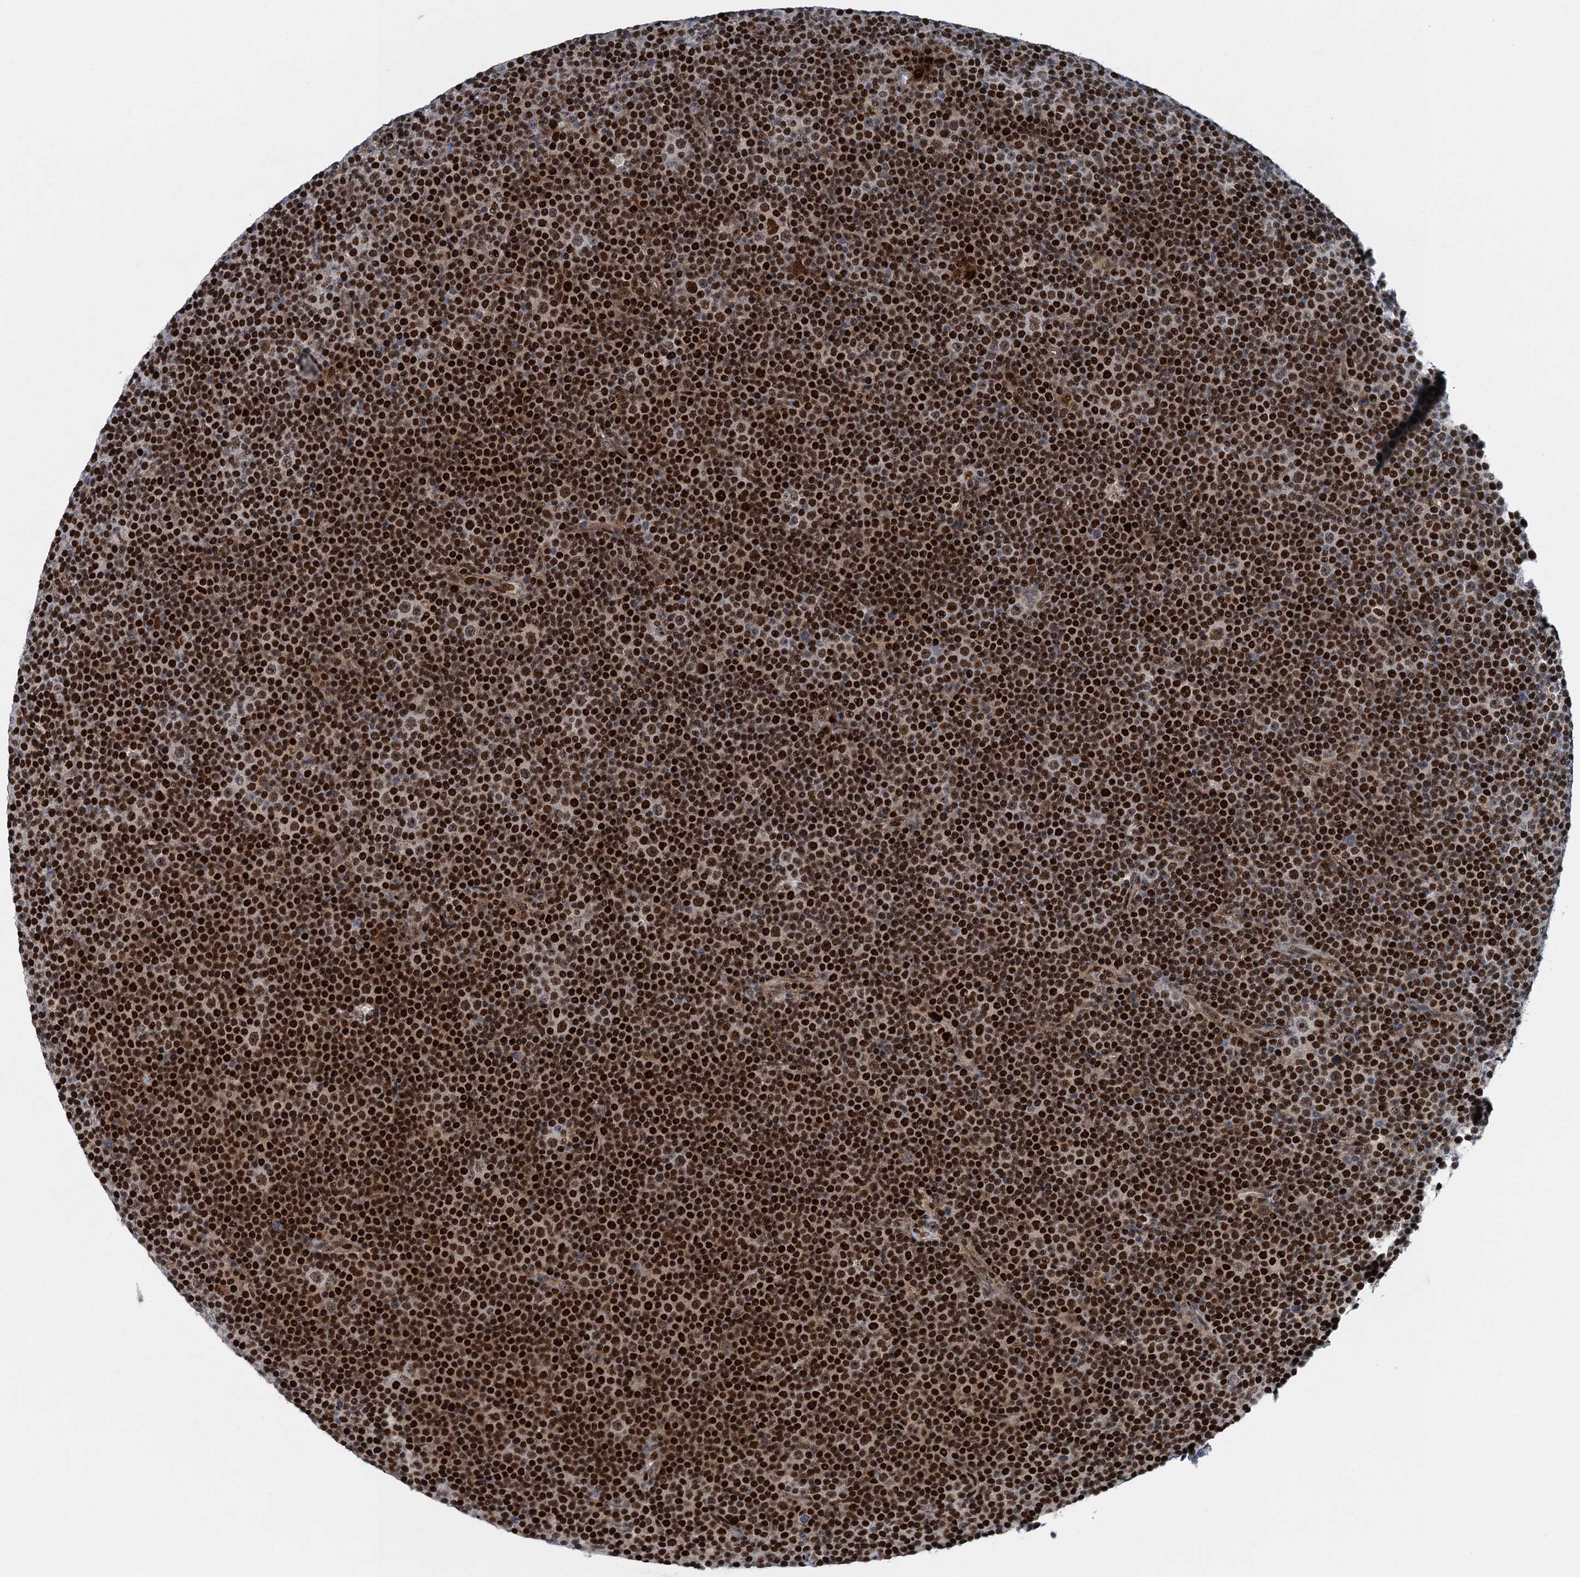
{"staining": {"intensity": "strong", "quantity": ">75%", "location": "nuclear"}, "tissue": "lymphoma", "cell_type": "Tumor cells", "image_type": "cancer", "snomed": [{"axis": "morphology", "description": "Malignant lymphoma, non-Hodgkin's type, Low grade"}, {"axis": "topography", "description": "Lymph node"}], "caption": "Immunohistochemistry (DAB) staining of human lymphoma exhibits strong nuclear protein positivity in about >75% of tumor cells.", "gene": "ANKRD13D", "patient": {"sex": "female", "age": 67}}